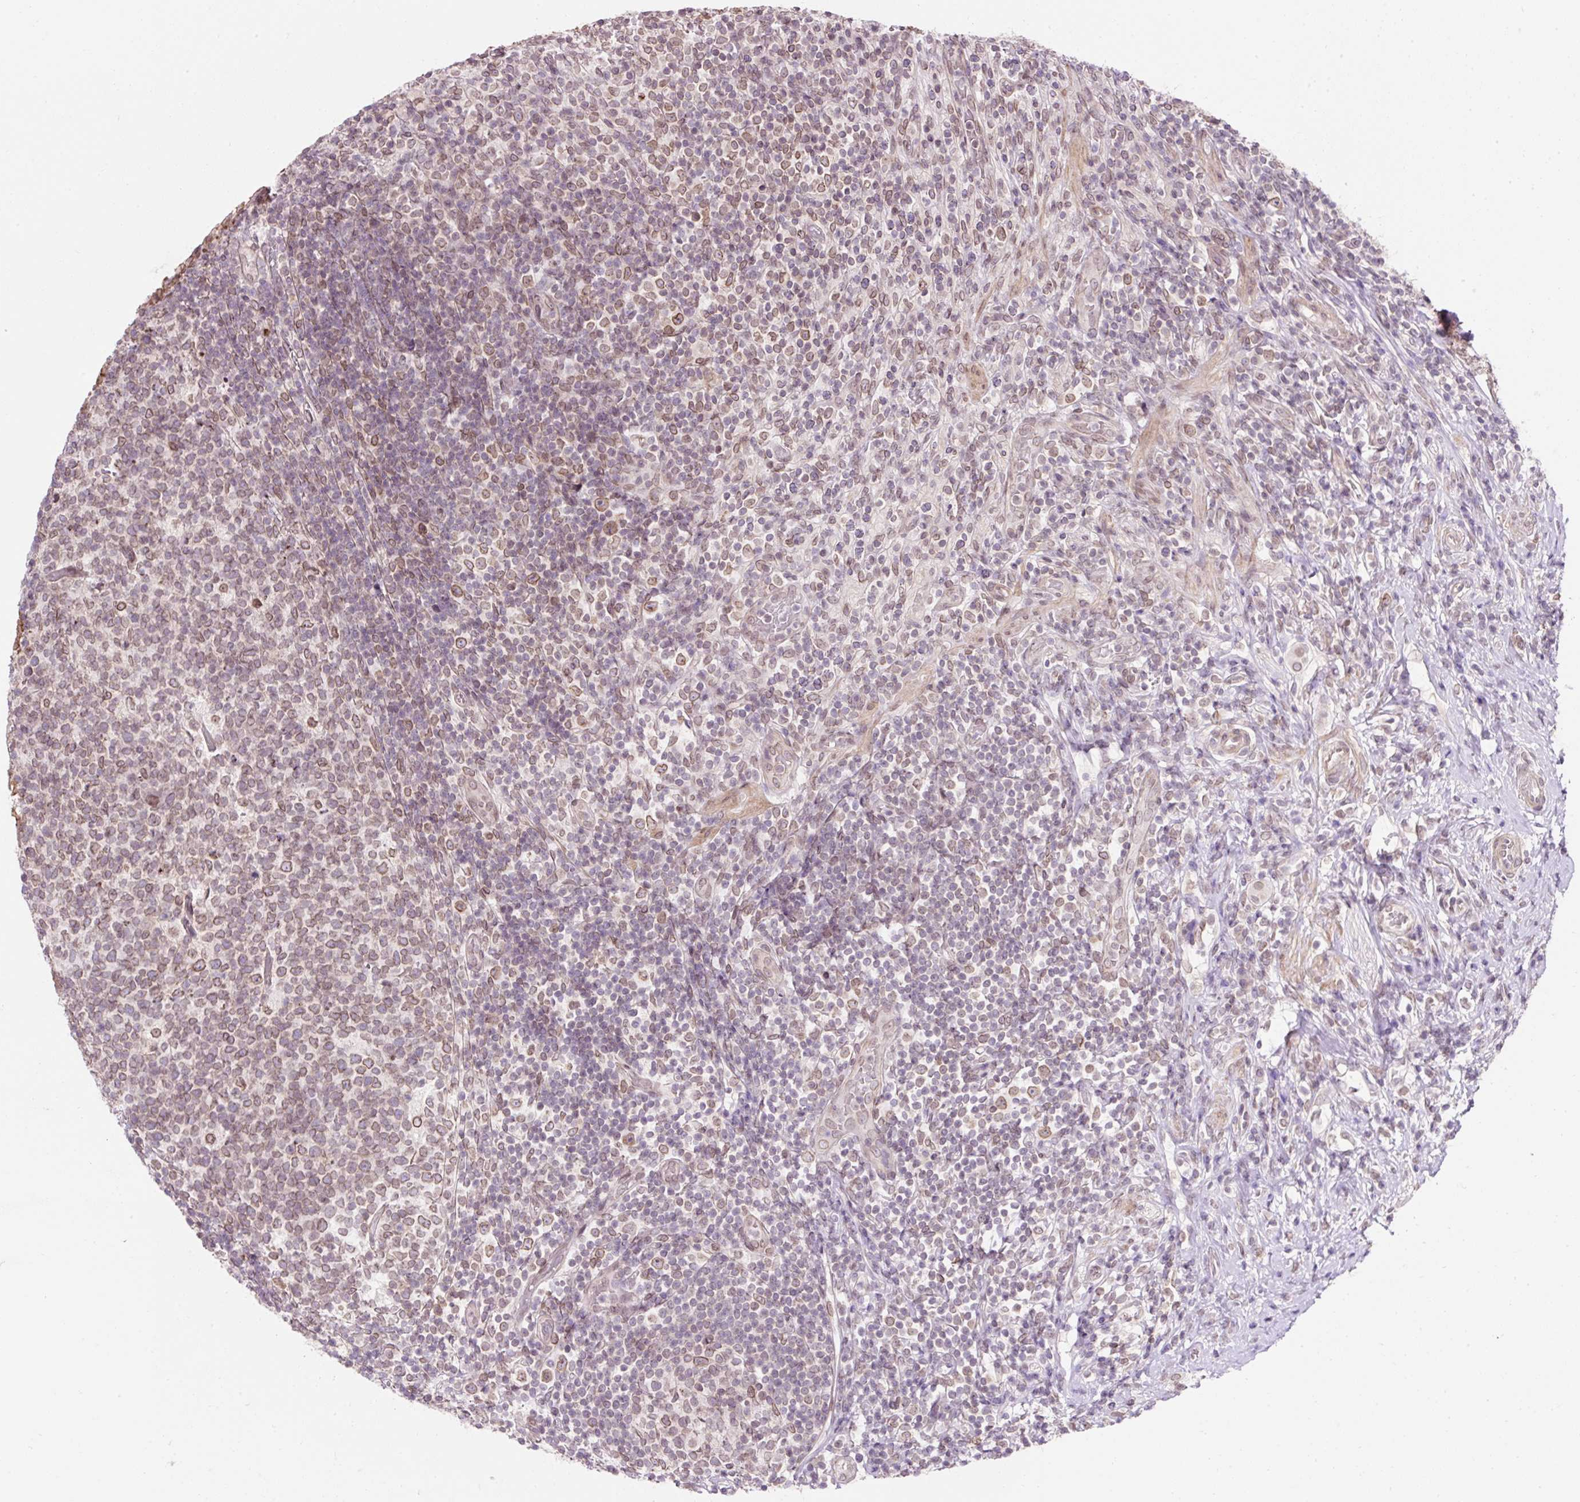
{"staining": {"intensity": "moderate", "quantity": ">75%", "location": "cytoplasmic/membranous,nuclear"}, "tissue": "appendix", "cell_type": "Glandular cells", "image_type": "normal", "snomed": [{"axis": "morphology", "description": "Normal tissue, NOS"}, {"axis": "topography", "description": "Appendix"}], "caption": "IHC micrograph of normal human appendix stained for a protein (brown), which displays medium levels of moderate cytoplasmic/membranous,nuclear positivity in approximately >75% of glandular cells.", "gene": "ZNF610", "patient": {"sex": "female", "age": 43}}